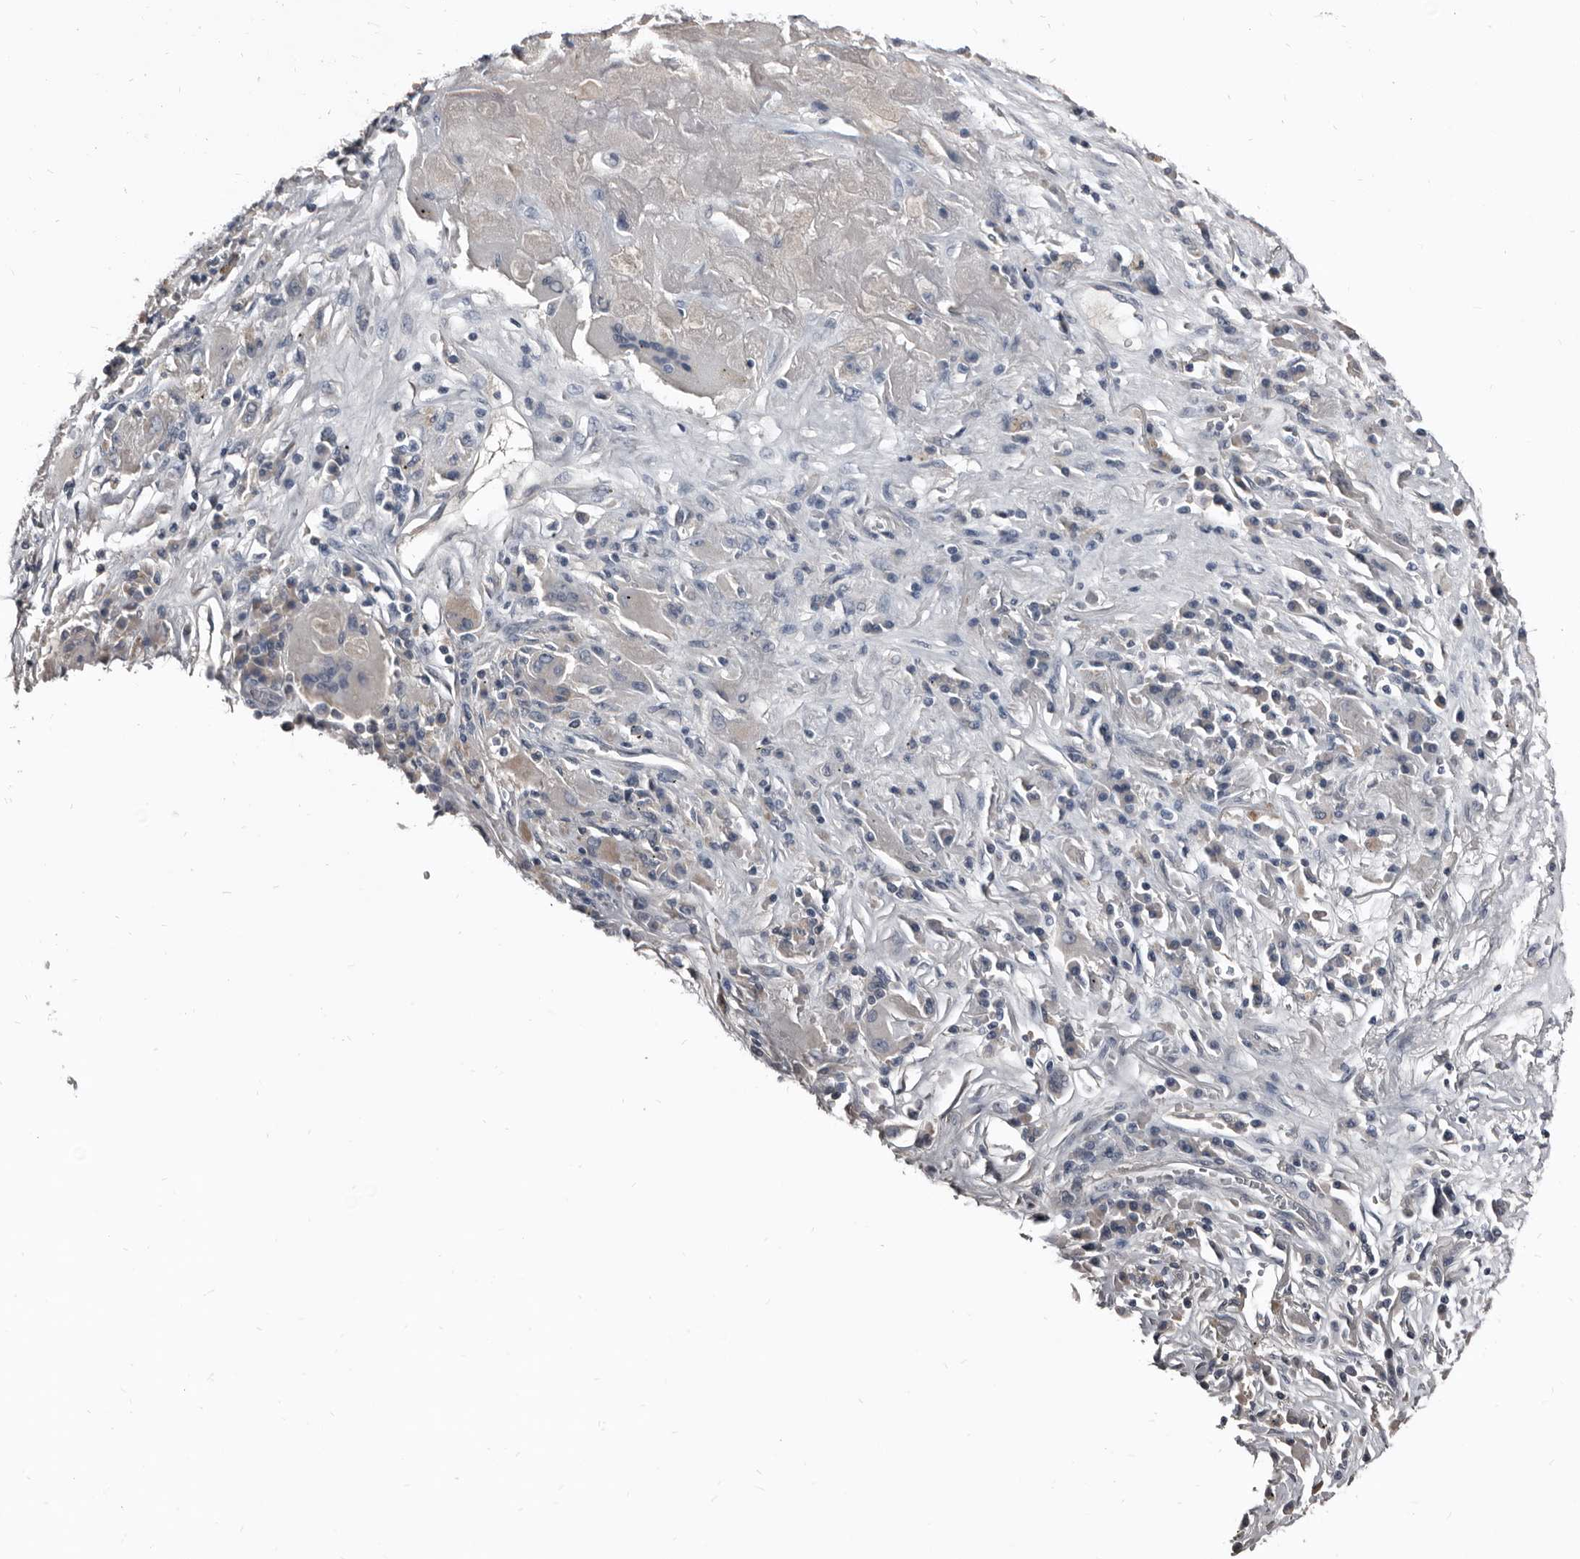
{"staining": {"intensity": "weak", "quantity": "<25%", "location": "cytoplasmic/membranous"}, "tissue": "lung cancer", "cell_type": "Tumor cells", "image_type": "cancer", "snomed": [{"axis": "morphology", "description": "Squamous cell carcinoma, NOS"}, {"axis": "topography", "description": "Lung"}], "caption": "A high-resolution image shows immunohistochemistry (IHC) staining of lung squamous cell carcinoma, which demonstrates no significant staining in tumor cells. The staining is performed using DAB (3,3'-diaminobenzidine) brown chromogen with nuclei counter-stained in using hematoxylin.", "gene": "GREB1", "patient": {"sex": "male", "age": 61}}